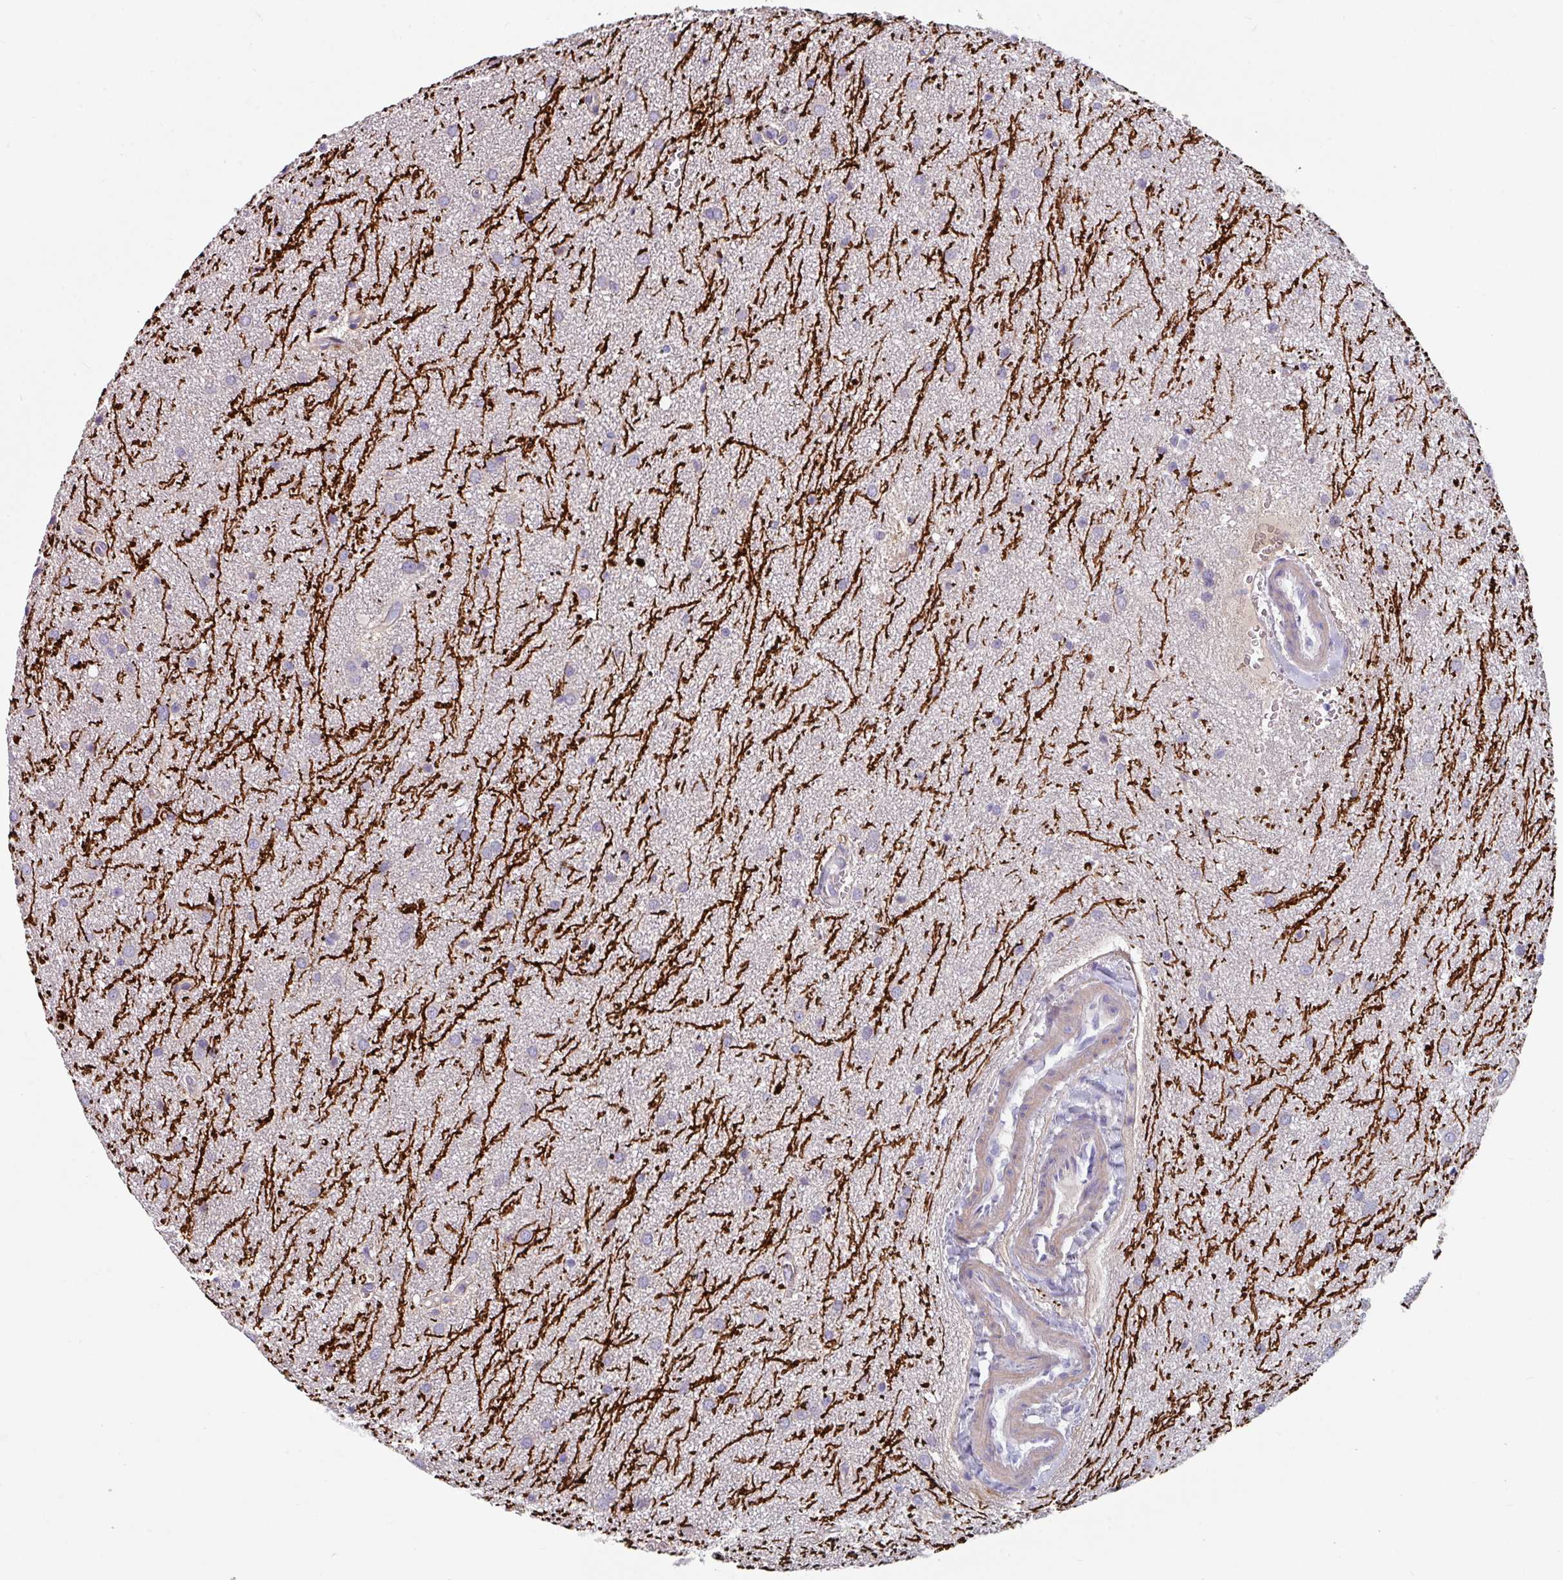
{"staining": {"intensity": "negative", "quantity": "none", "location": "none"}, "tissue": "glioma", "cell_type": "Tumor cells", "image_type": "cancer", "snomed": [{"axis": "morphology", "description": "Glioma, malignant, Low grade"}, {"axis": "topography", "description": "Cerebellum"}], "caption": "High power microscopy photomicrograph of an immunohistochemistry (IHC) histopathology image of glioma, revealing no significant positivity in tumor cells.", "gene": "TMEM132A", "patient": {"sex": "female", "age": 5}}